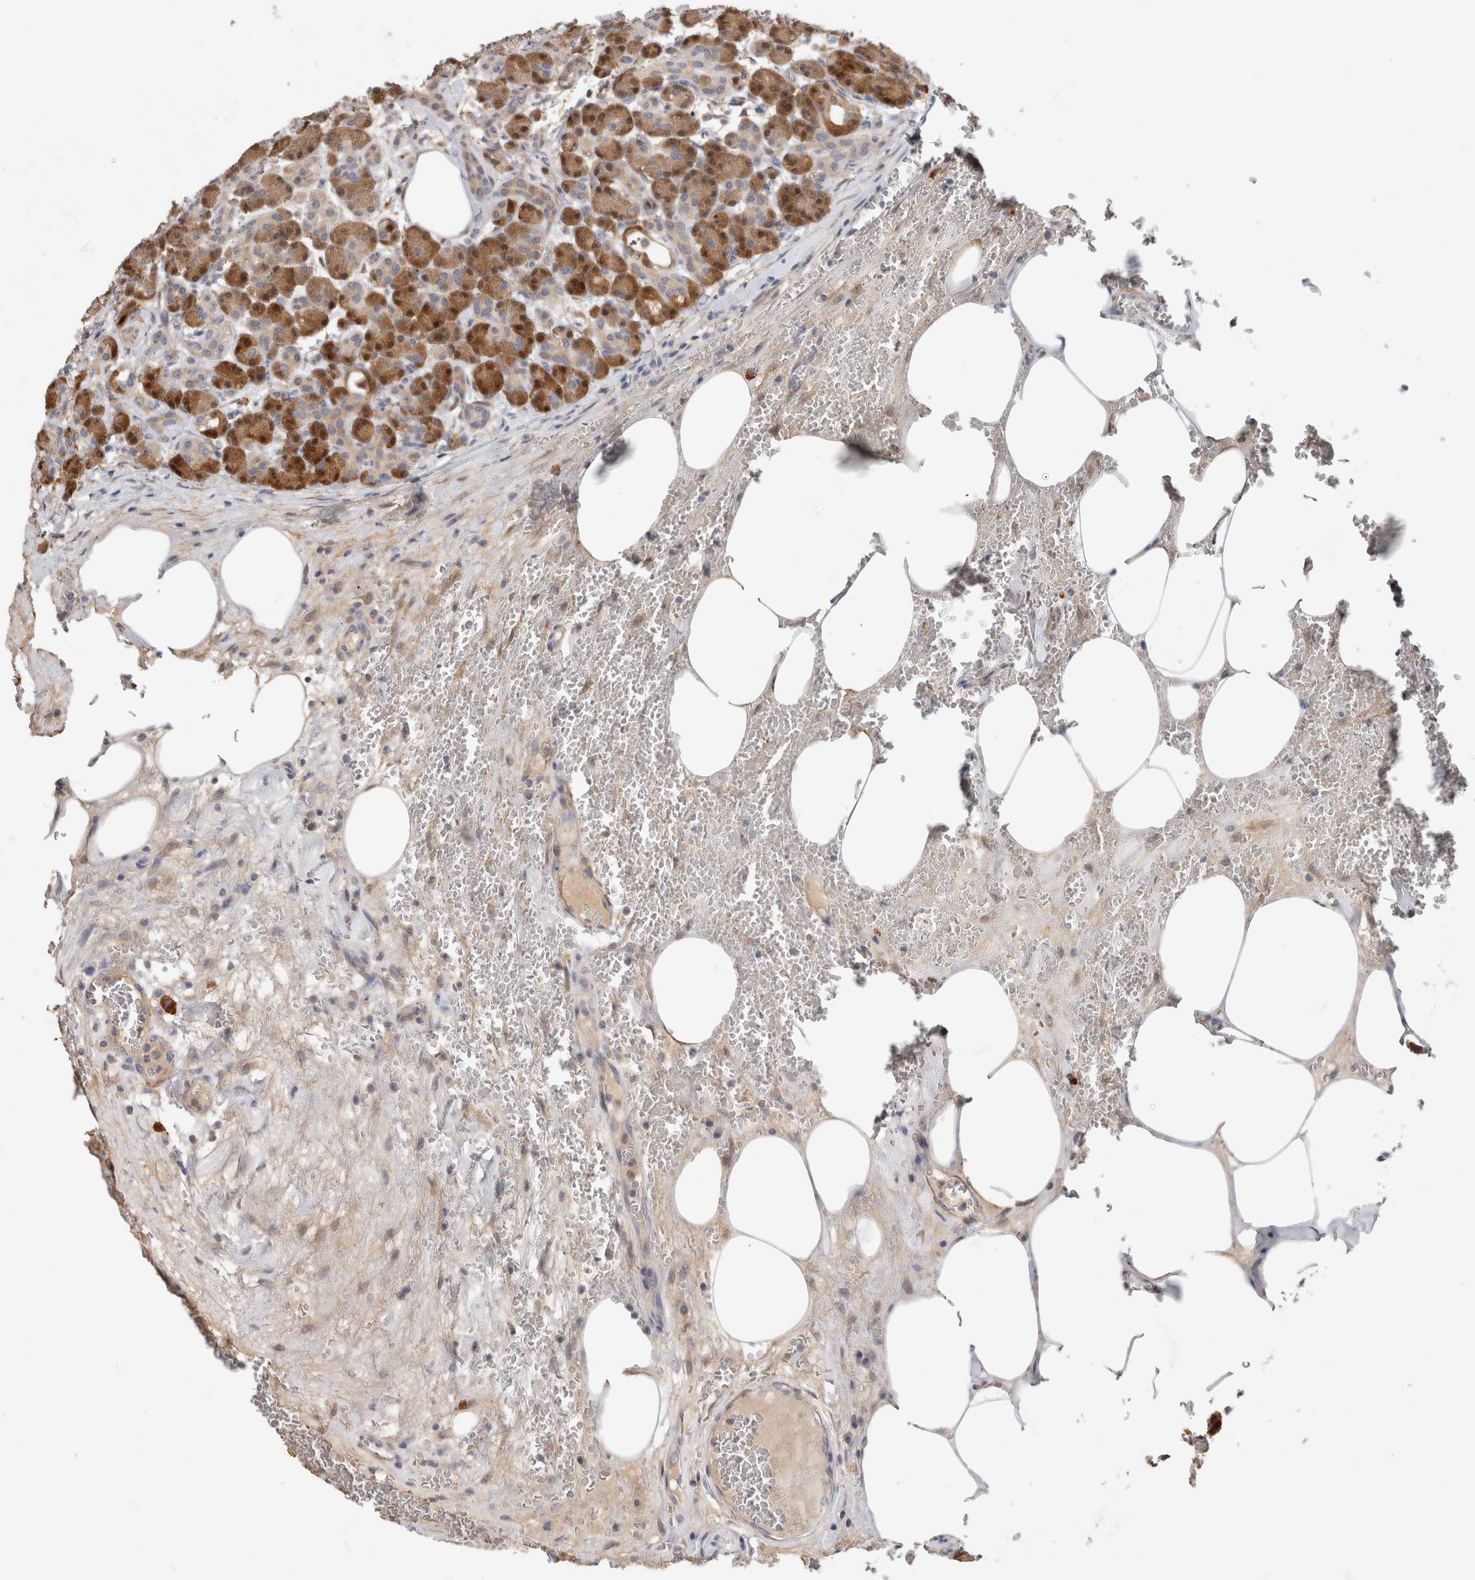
{"staining": {"intensity": "moderate", "quantity": "25%-75%", "location": "cytoplasmic/membranous,nuclear"}, "tissue": "pancreas", "cell_type": "Exocrine glandular cells", "image_type": "normal", "snomed": [{"axis": "morphology", "description": "Normal tissue, NOS"}, {"axis": "topography", "description": "Pancreas"}], "caption": "IHC micrograph of normal pancreas: human pancreas stained using immunohistochemistry demonstrates medium levels of moderate protein expression localized specifically in the cytoplasmic/membranous,nuclear of exocrine glandular cells, appearing as a cytoplasmic/membranous,nuclear brown color.", "gene": "PGM1", "patient": {"sex": "male", "age": 63}}